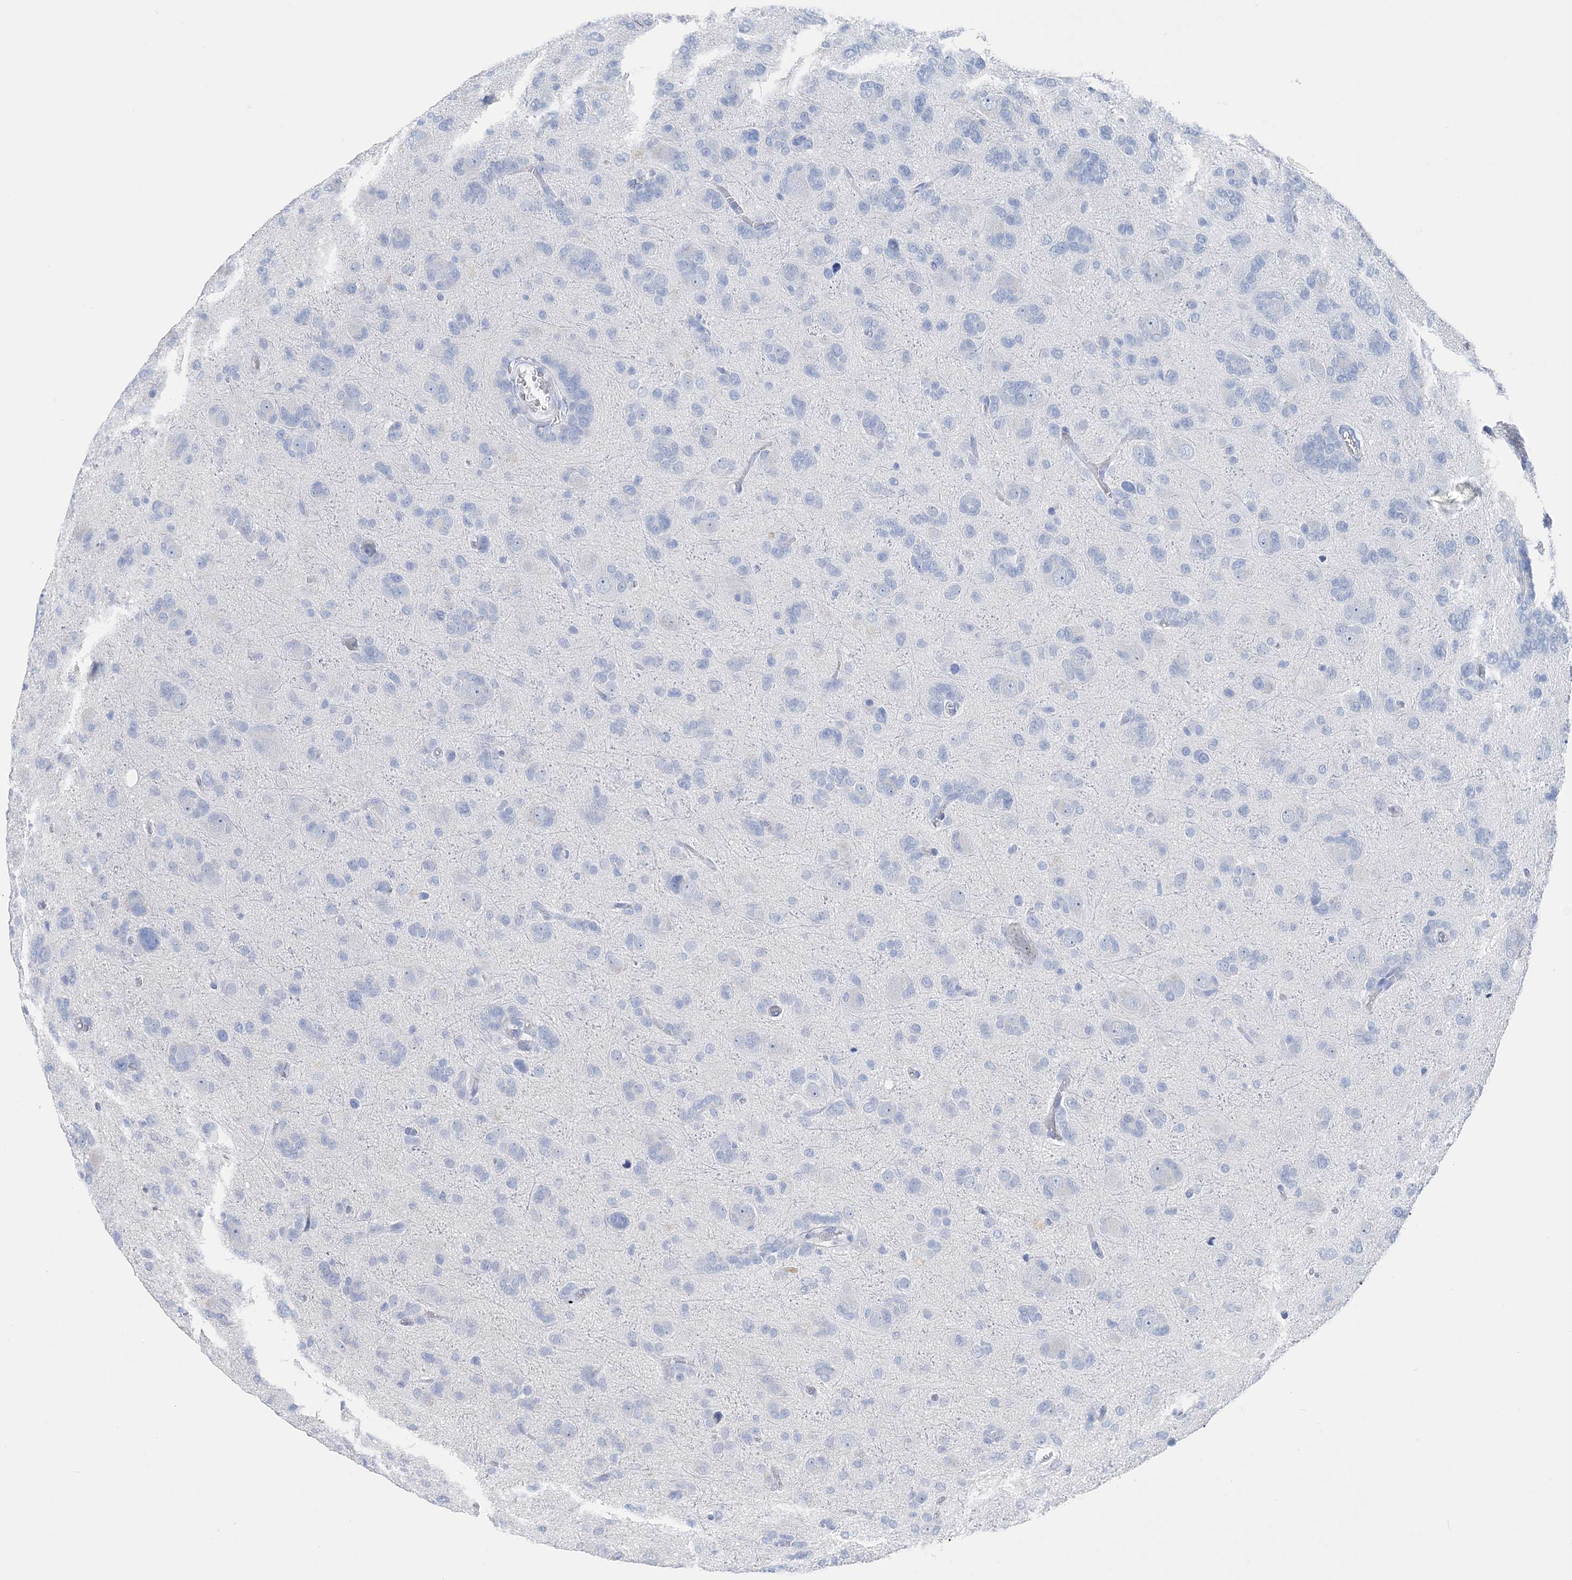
{"staining": {"intensity": "negative", "quantity": "none", "location": "none"}, "tissue": "glioma", "cell_type": "Tumor cells", "image_type": "cancer", "snomed": [{"axis": "morphology", "description": "Glioma, malignant, High grade"}, {"axis": "topography", "description": "Brain"}], "caption": "IHC micrograph of human high-grade glioma (malignant) stained for a protein (brown), which shows no staining in tumor cells.", "gene": "TSPYL6", "patient": {"sex": "female", "age": 59}}